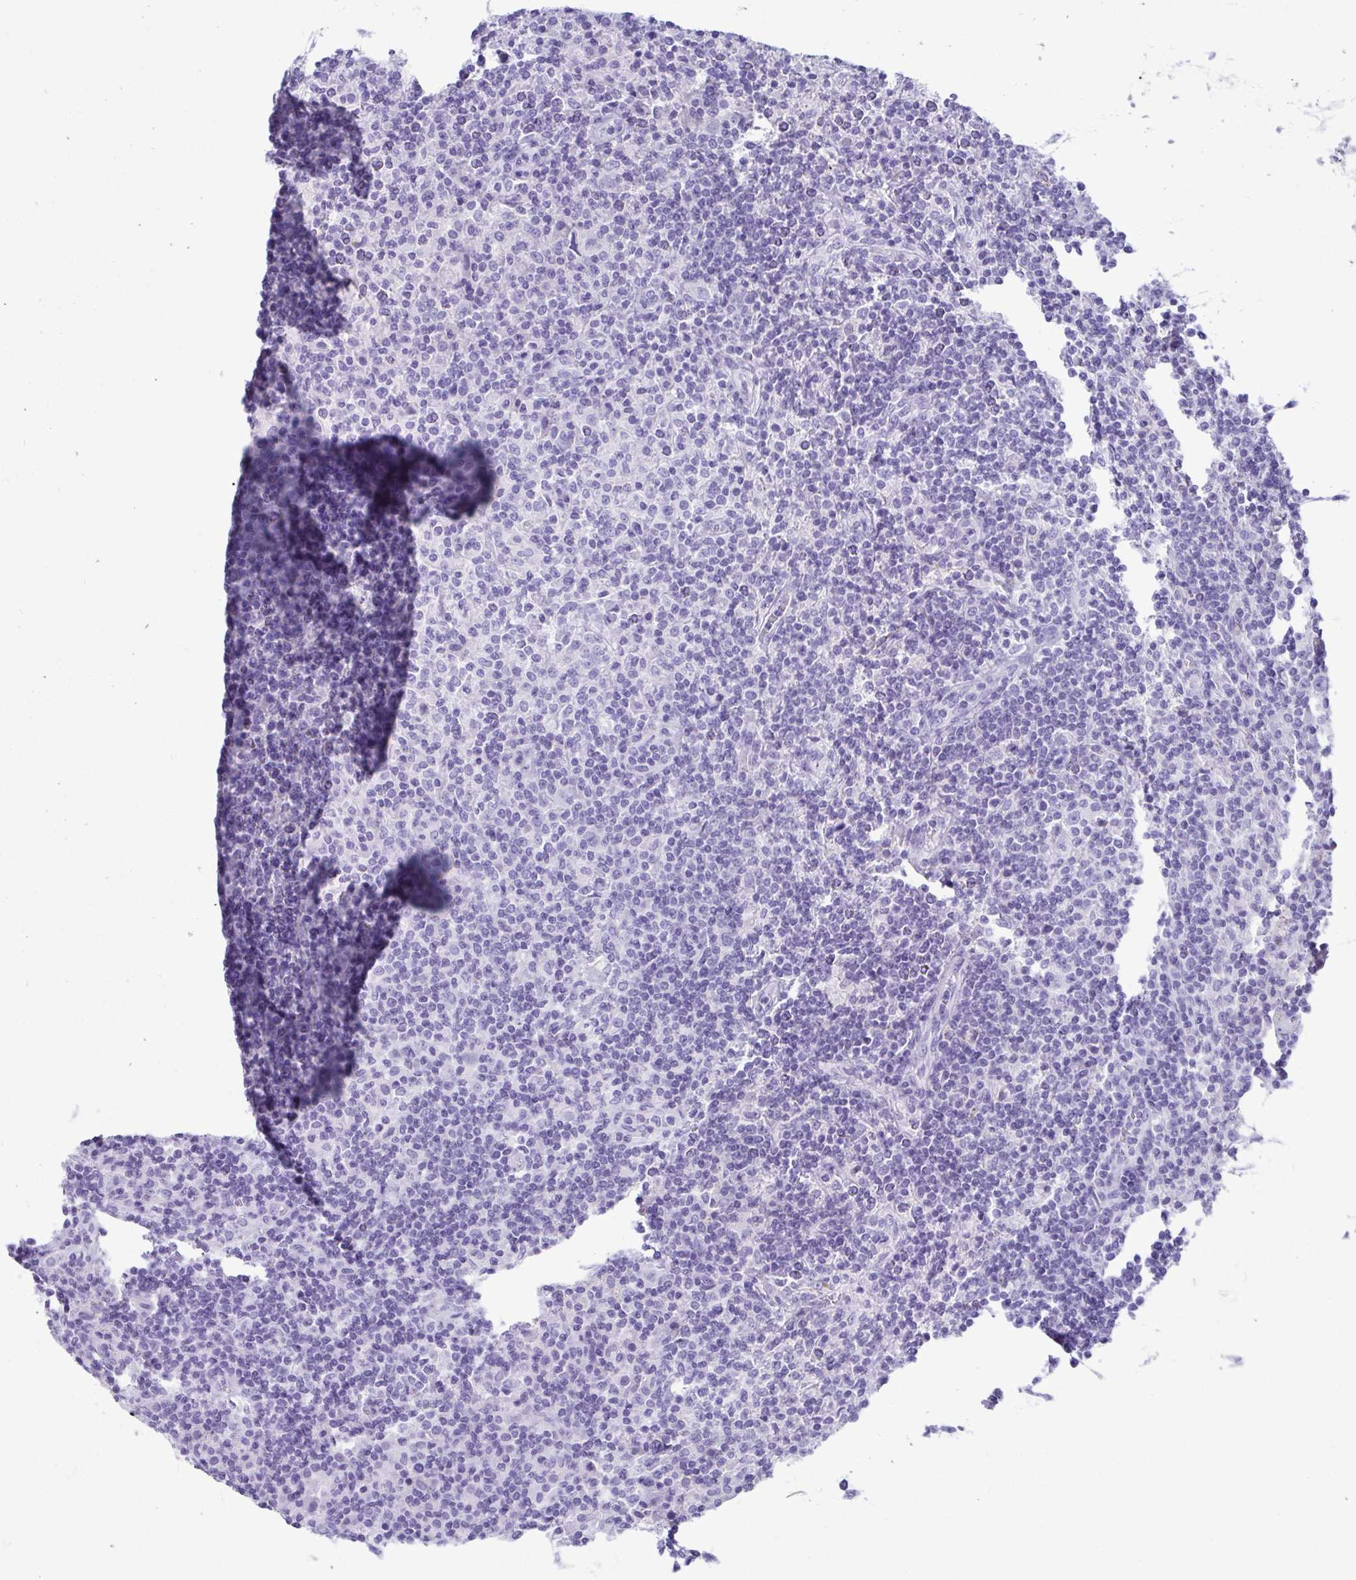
{"staining": {"intensity": "negative", "quantity": "none", "location": "none"}, "tissue": "lymphoma", "cell_type": "Tumor cells", "image_type": "cancer", "snomed": [{"axis": "morphology", "description": "Hodgkin's disease, NOS"}, {"axis": "topography", "description": "Lymph node"}], "caption": "Immunohistochemistry image of human Hodgkin's disease stained for a protein (brown), which demonstrates no expression in tumor cells.", "gene": "SMIM9", "patient": {"sex": "male", "age": 70}}